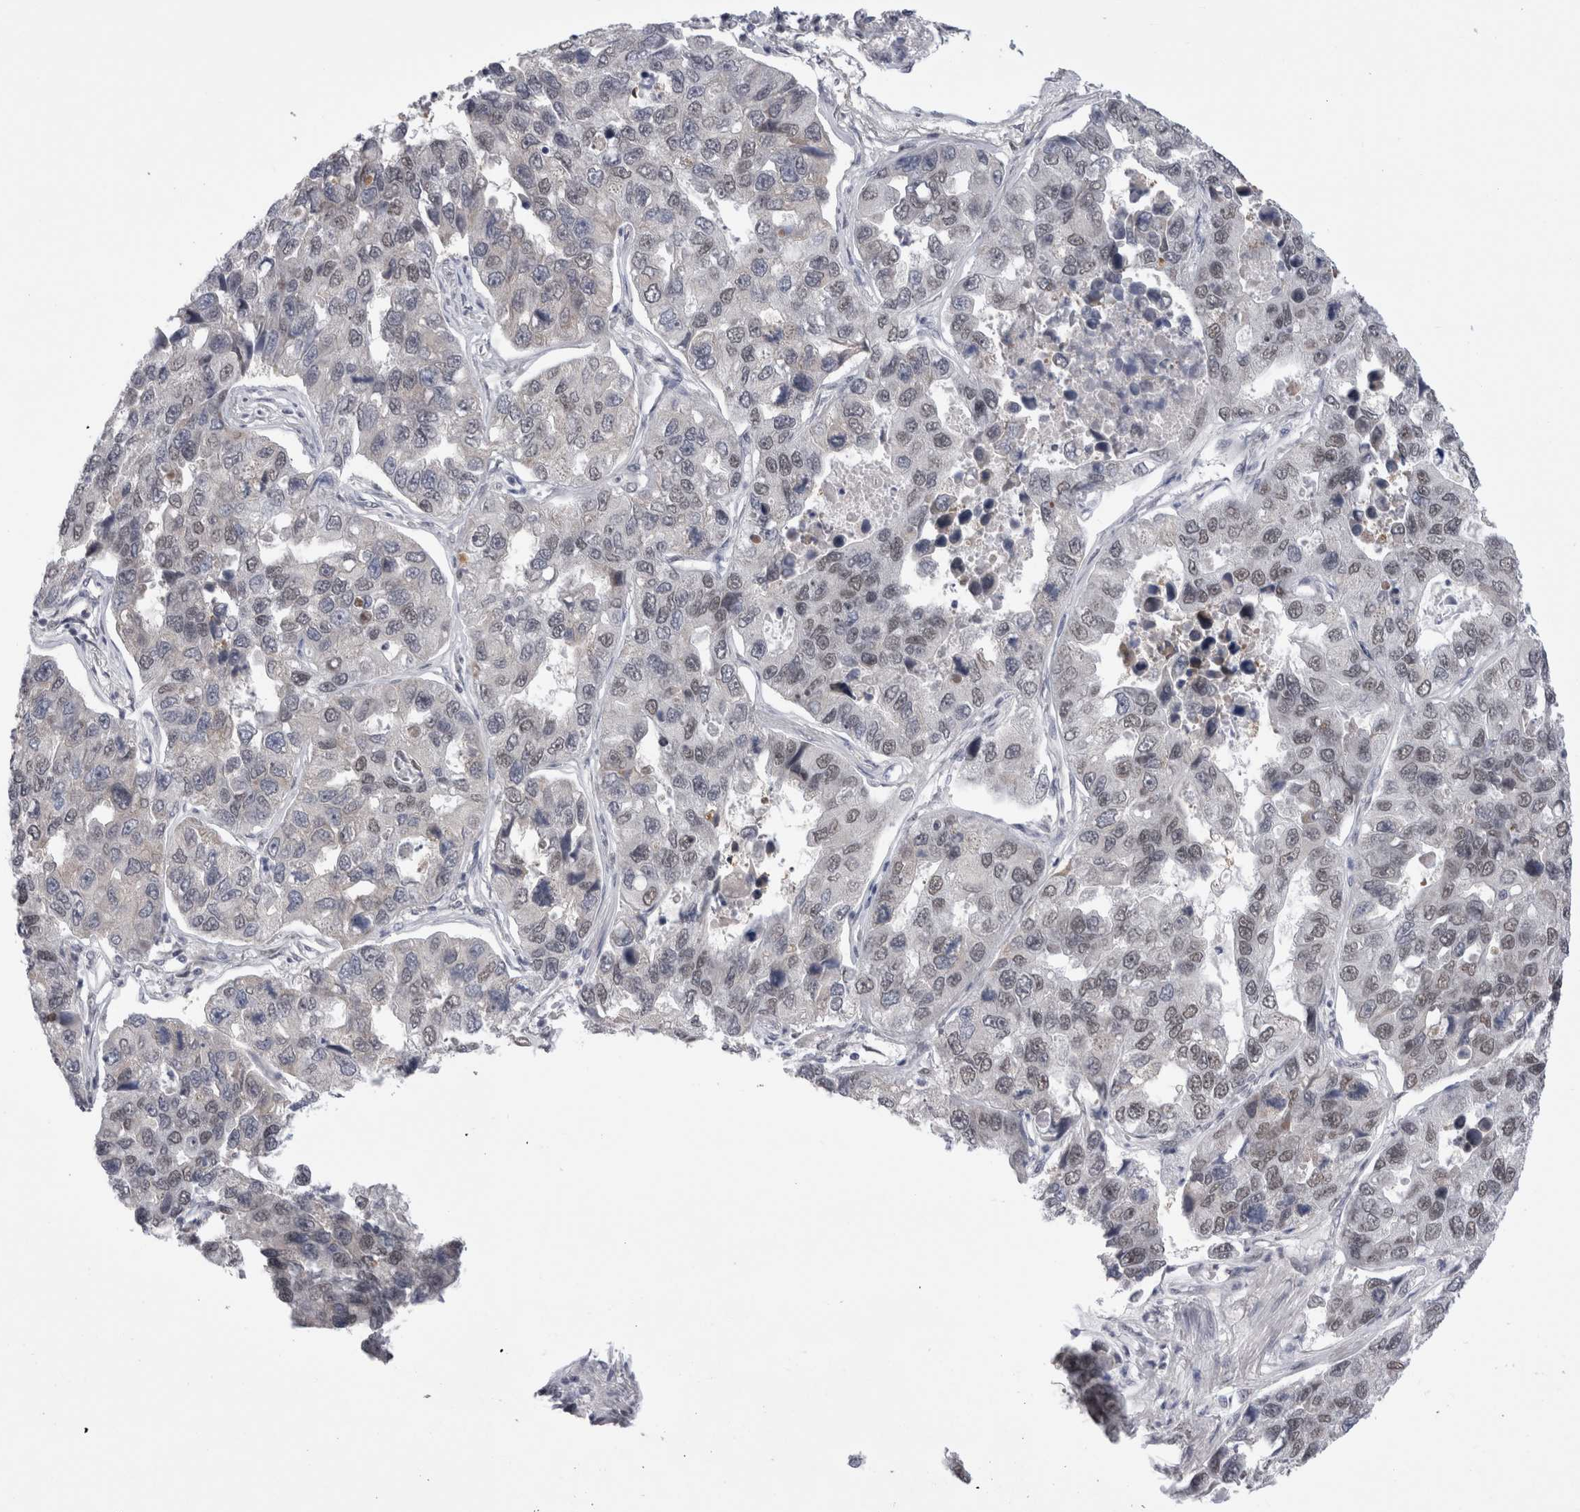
{"staining": {"intensity": "weak", "quantity": "<25%", "location": "nuclear"}, "tissue": "lung cancer", "cell_type": "Tumor cells", "image_type": "cancer", "snomed": [{"axis": "morphology", "description": "Adenocarcinoma, NOS"}, {"axis": "topography", "description": "Lung"}], "caption": "Protein analysis of lung adenocarcinoma displays no significant expression in tumor cells.", "gene": "API5", "patient": {"sex": "male", "age": 64}}